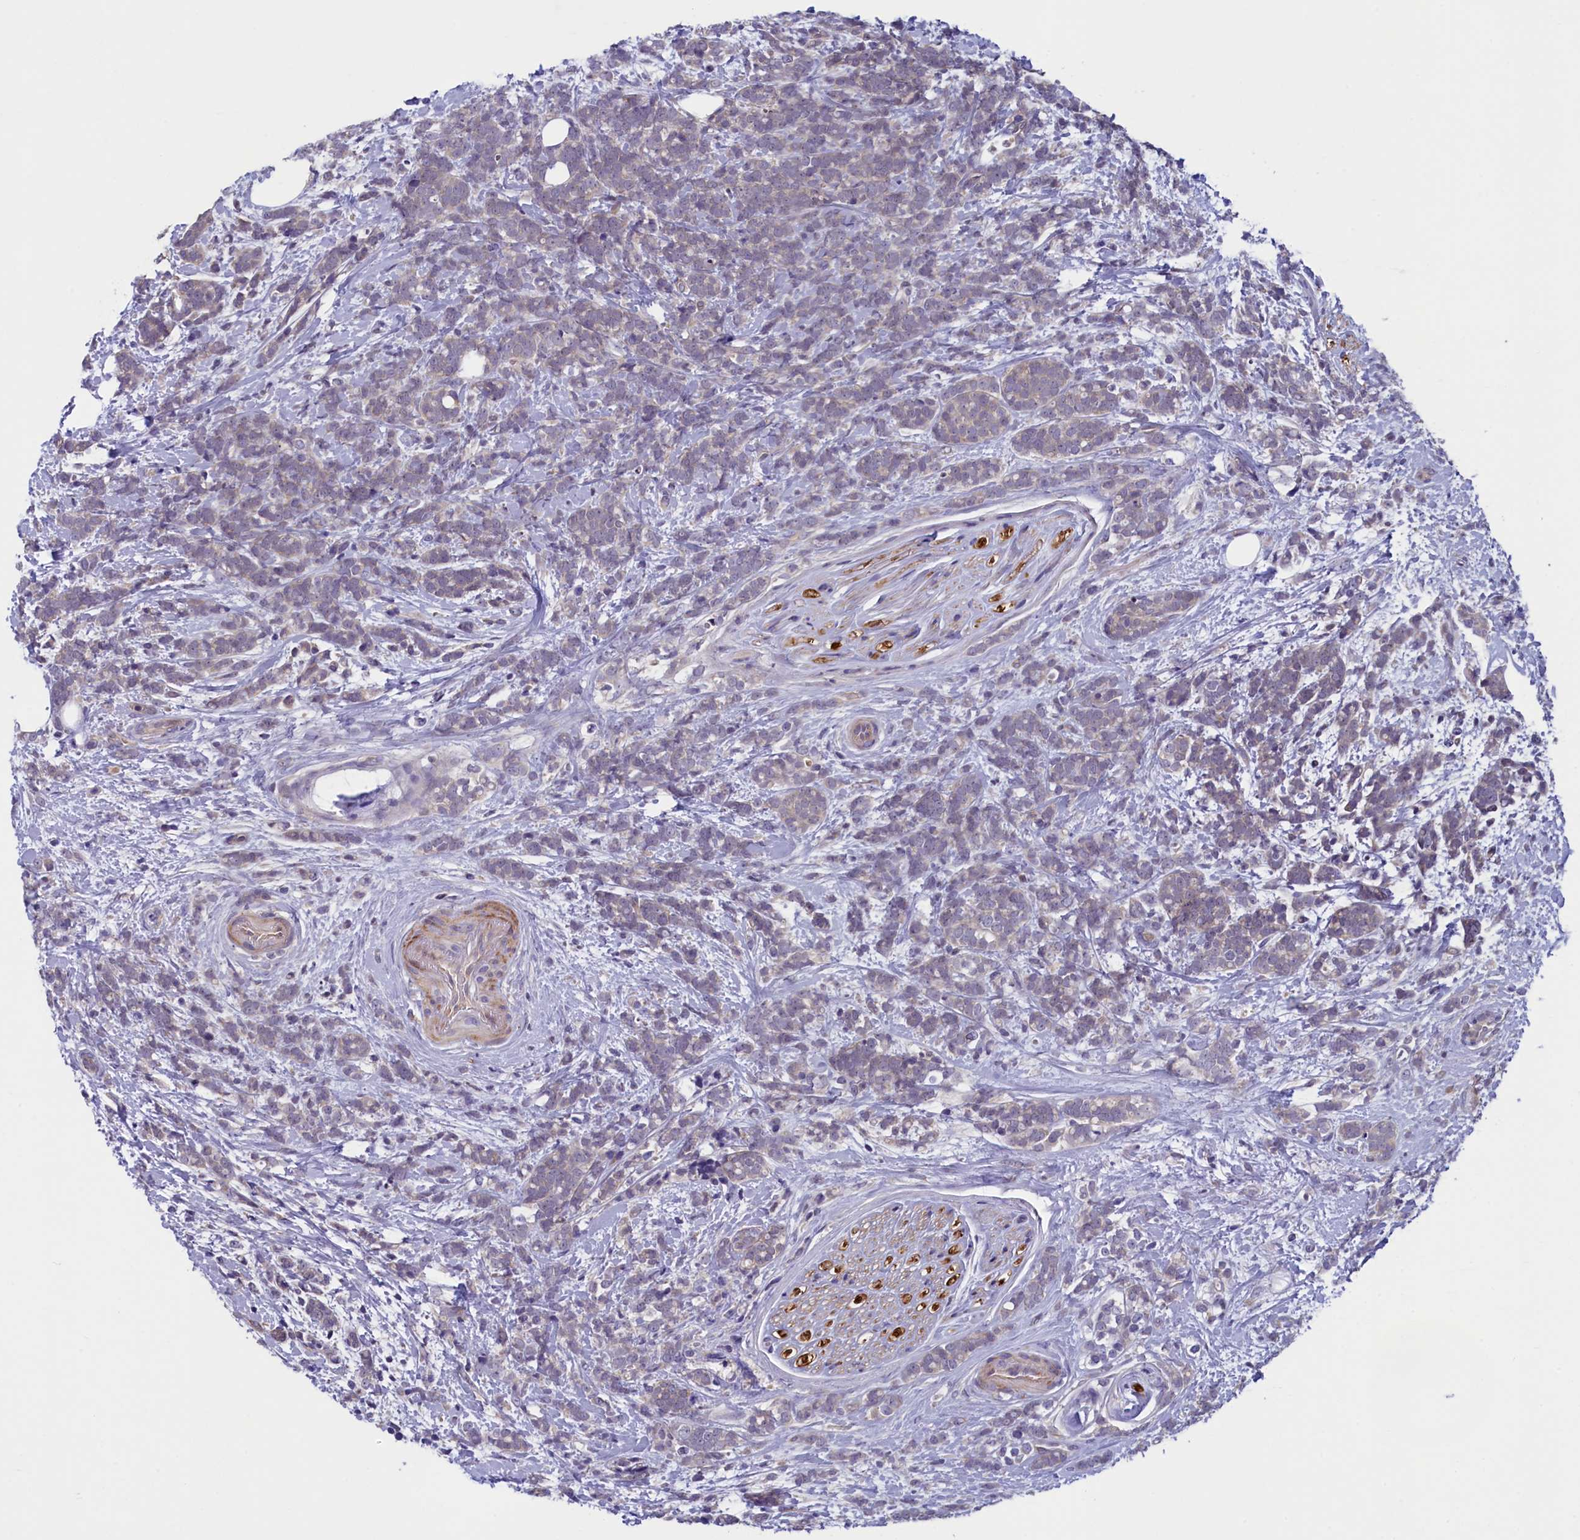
{"staining": {"intensity": "weak", "quantity": "25%-75%", "location": "cytoplasmic/membranous"}, "tissue": "breast cancer", "cell_type": "Tumor cells", "image_type": "cancer", "snomed": [{"axis": "morphology", "description": "Lobular carcinoma"}, {"axis": "topography", "description": "Breast"}], "caption": "Tumor cells display low levels of weak cytoplasmic/membranous expression in about 25%-75% of cells in human lobular carcinoma (breast). (Brightfield microscopy of DAB IHC at high magnification).", "gene": "NUBP1", "patient": {"sex": "female", "age": 58}}